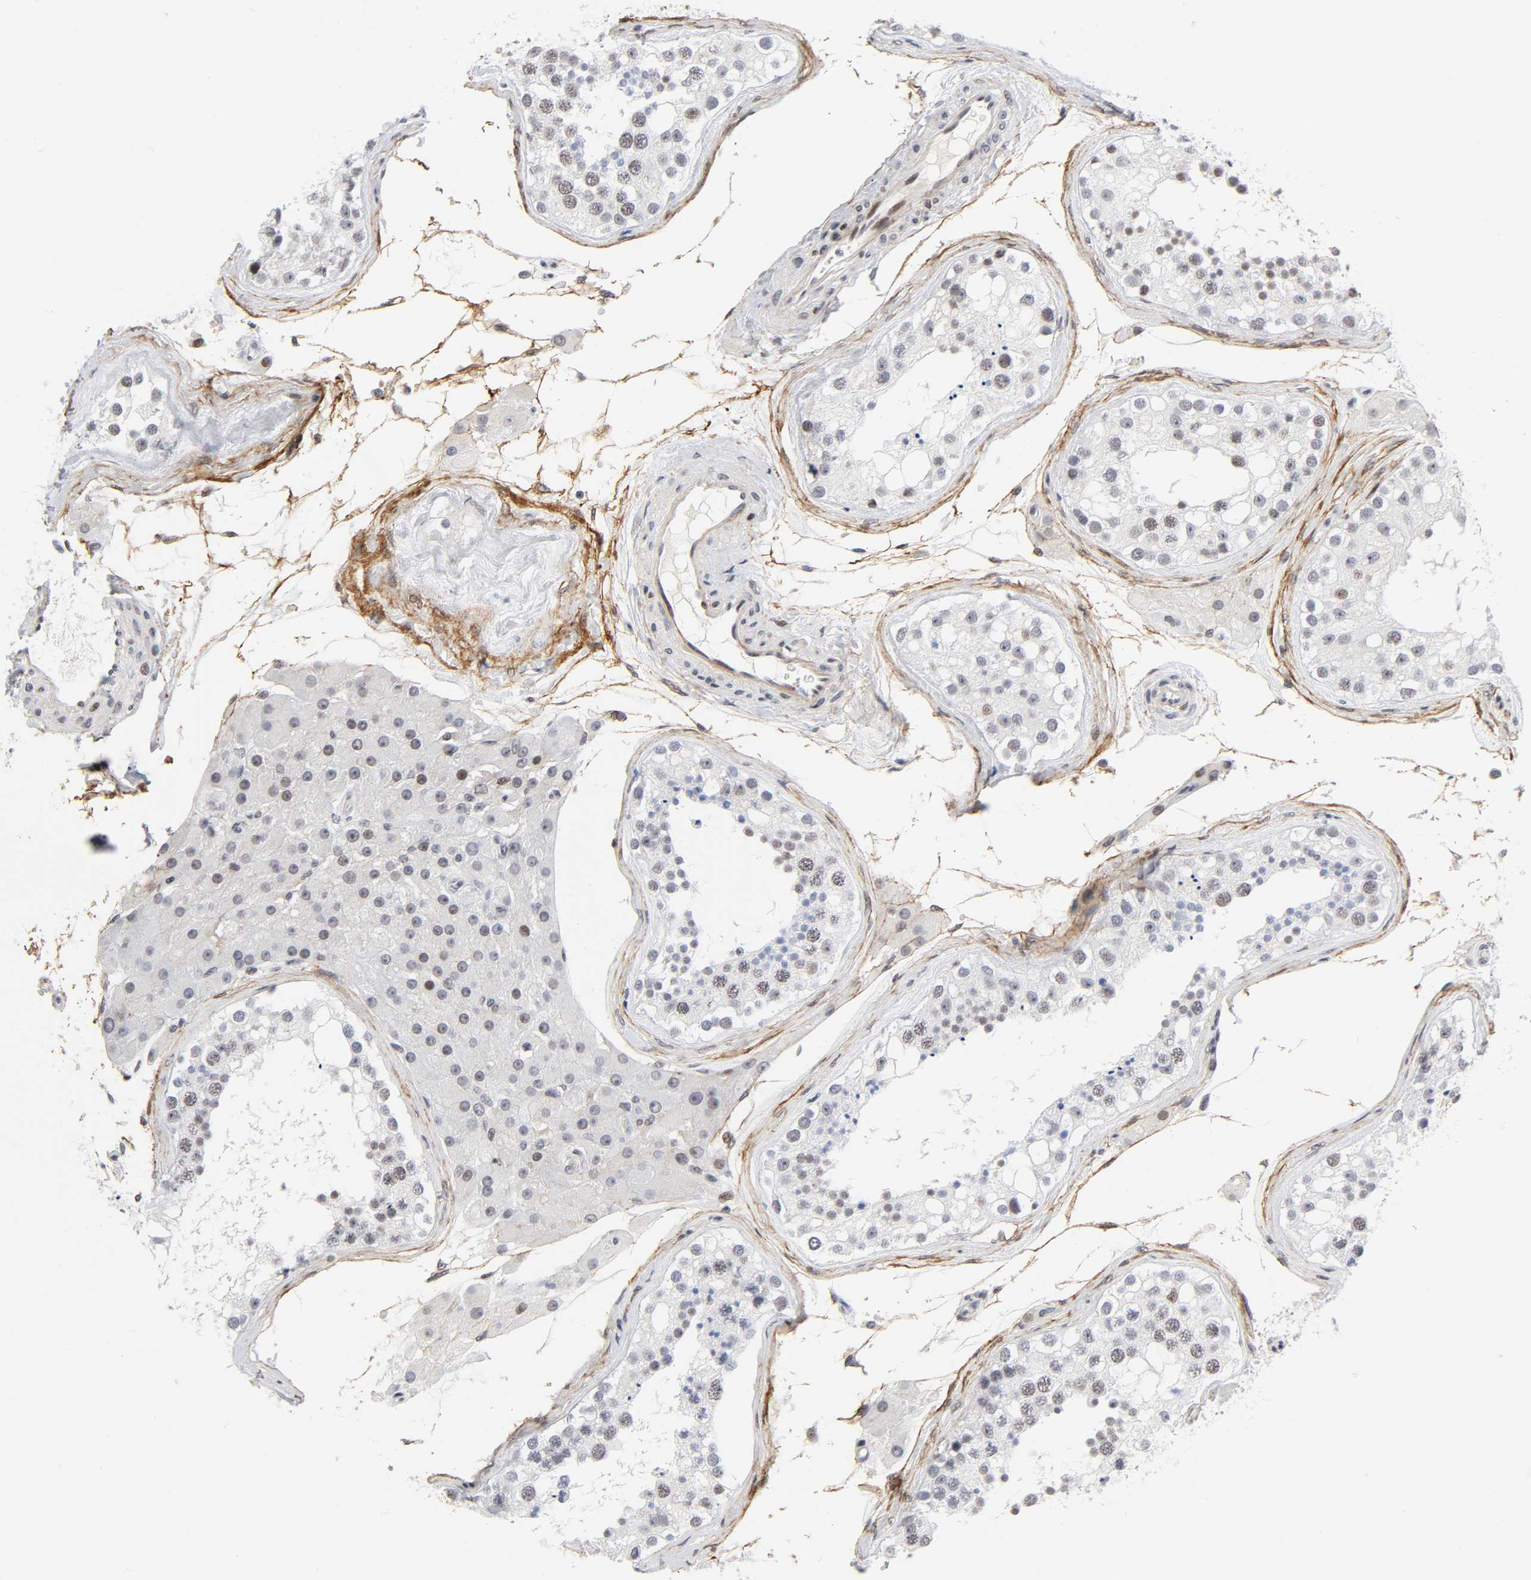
{"staining": {"intensity": "weak", "quantity": "25%-75%", "location": "nuclear"}, "tissue": "testis", "cell_type": "Cells in seminiferous ducts", "image_type": "normal", "snomed": [{"axis": "morphology", "description": "Normal tissue, NOS"}, {"axis": "topography", "description": "Testis"}], "caption": "High-power microscopy captured an immunohistochemistry (IHC) histopathology image of benign testis, revealing weak nuclear staining in approximately 25%-75% of cells in seminiferous ducts. (DAB IHC with brightfield microscopy, high magnification).", "gene": "DIDO1", "patient": {"sex": "male", "age": 68}}